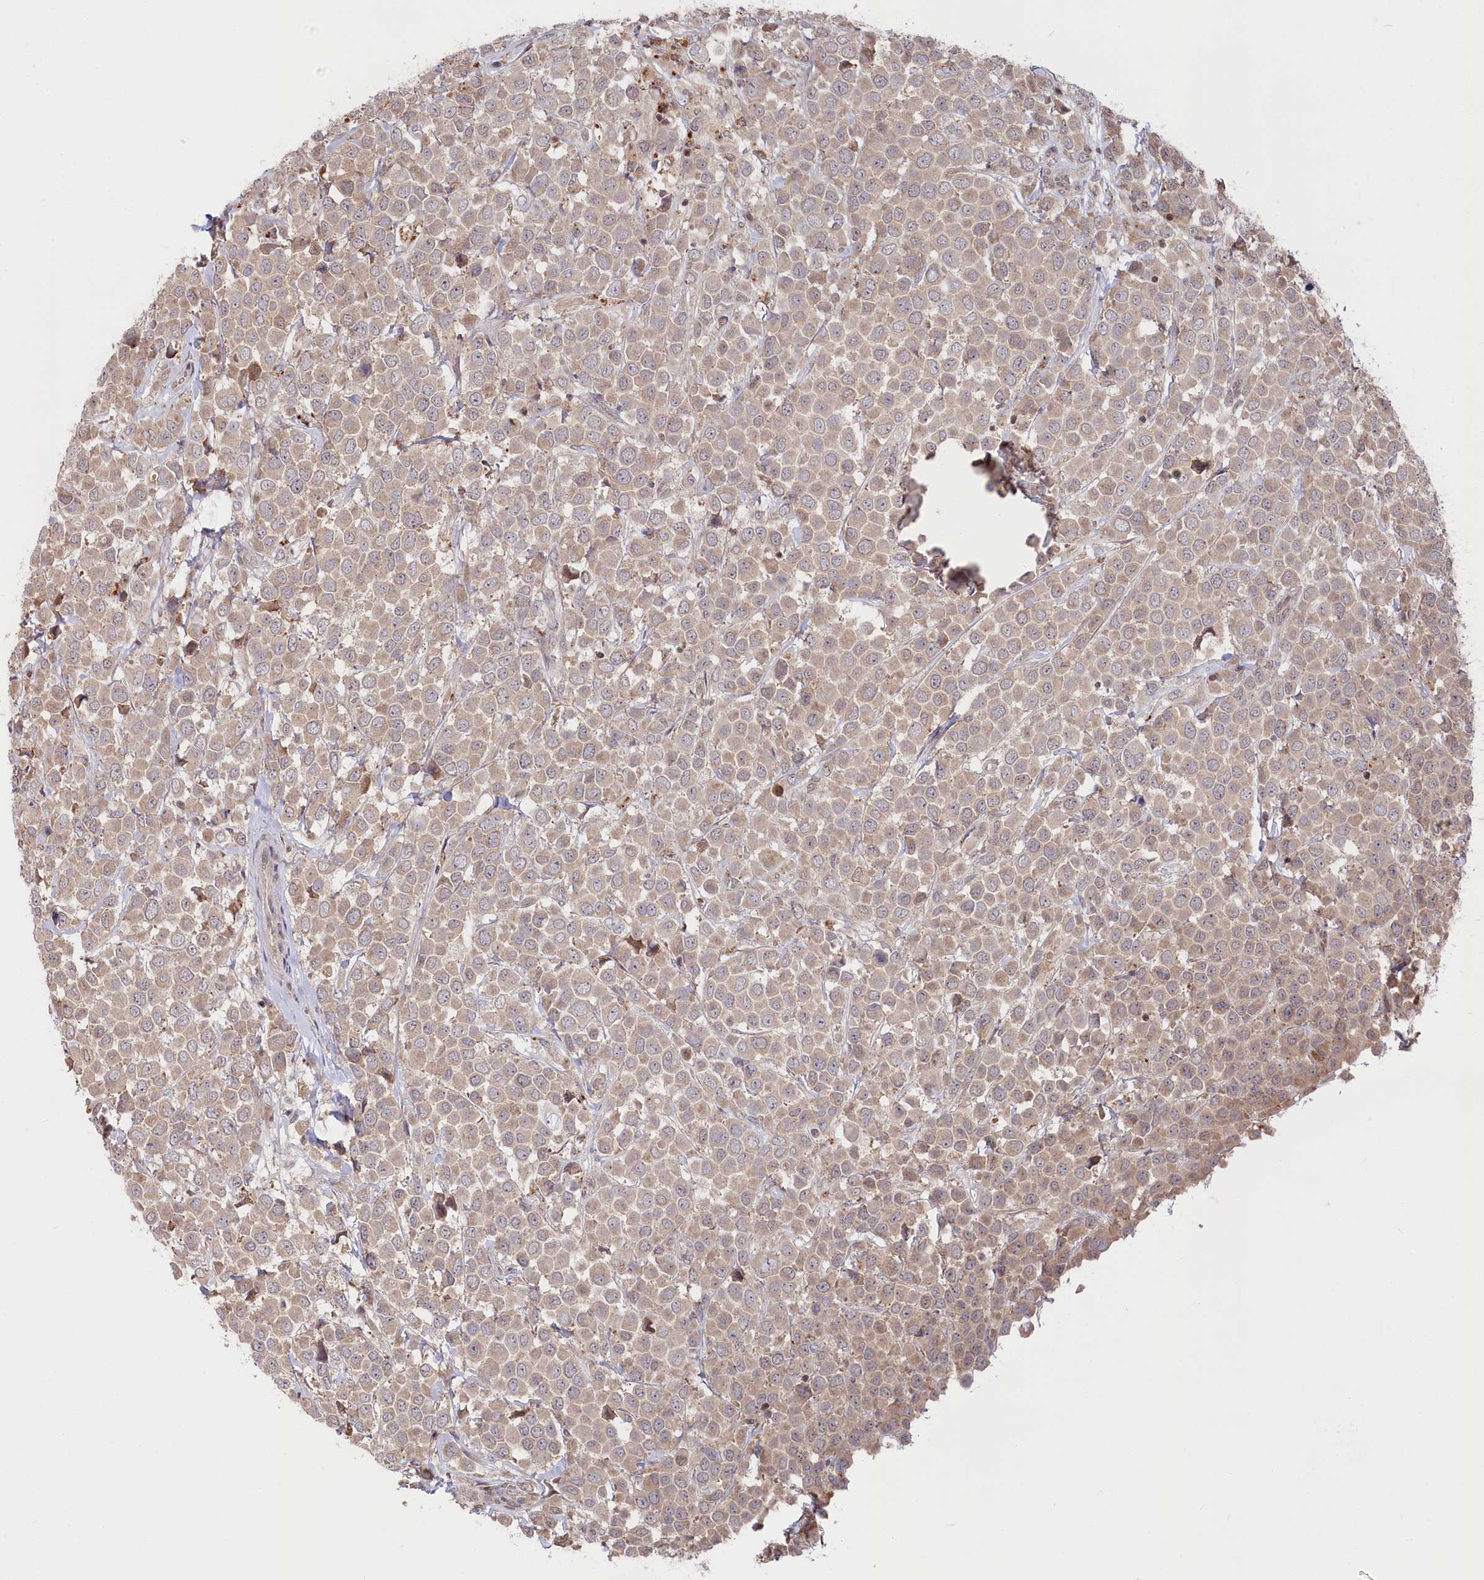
{"staining": {"intensity": "weak", "quantity": "25%-75%", "location": "cytoplasmic/membranous"}, "tissue": "breast cancer", "cell_type": "Tumor cells", "image_type": "cancer", "snomed": [{"axis": "morphology", "description": "Duct carcinoma"}, {"axis": "topography", "description": "Breast"}], "caption": "The image demonstrates immunohistochemical staining of breast intraductal carcinoma. There is weak cytoplasmic/membranous positivity is present in about 25%-75% of tumor cells. Immunohistochemistry stains the protein of interest in brown and the nuclei are stained blue.", "gene": "CGGBP1", "patient": {"sex": "female", "age": 61}}